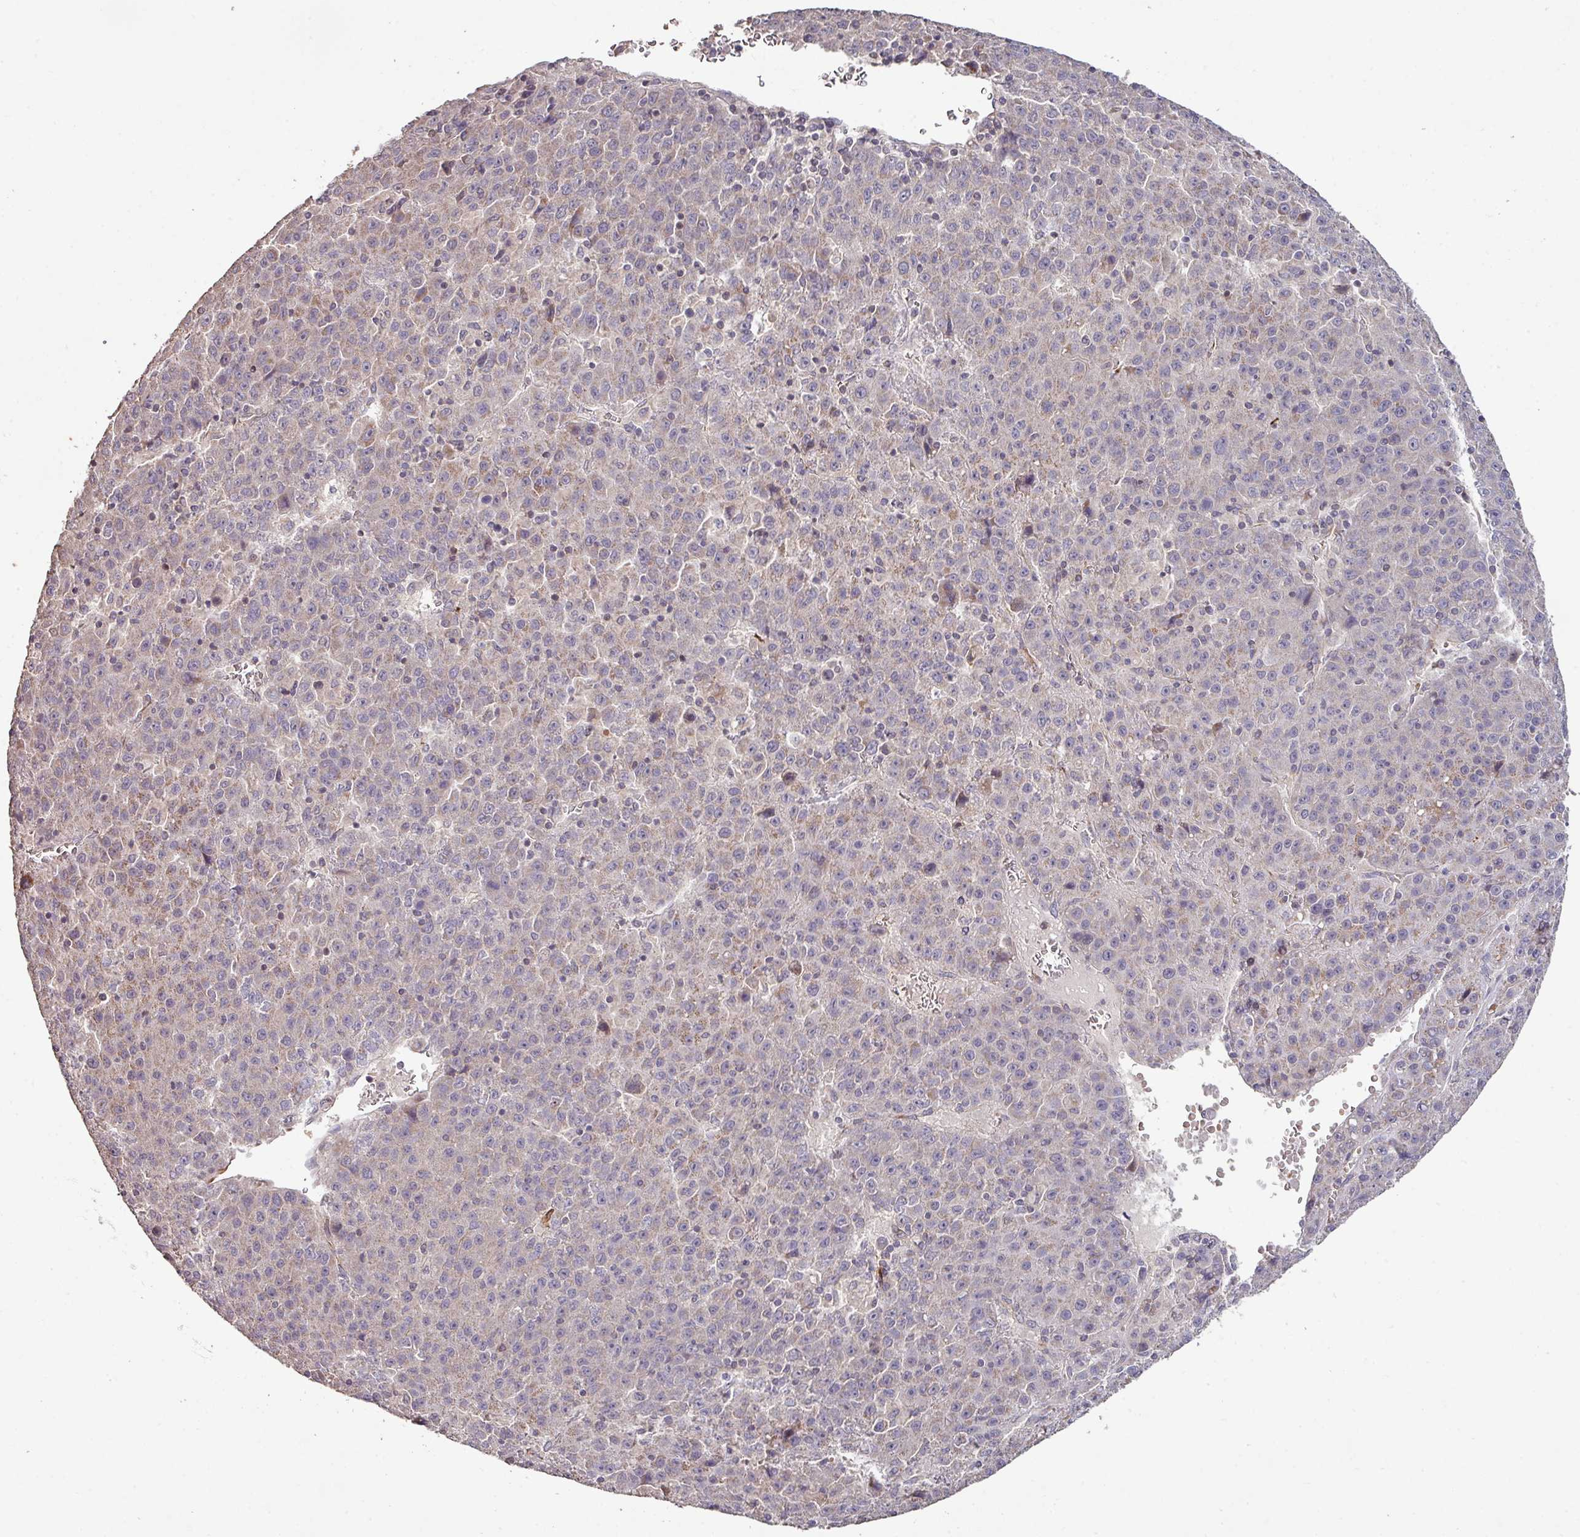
{"staining": {"intensity": "moderate", "quantity": "<25%", "location": "cytoplasmic/membranous"}, "tissue": "liver cancer", "cell_type": "Tumor cells", "image_type": "cancer", "snomed": [{"axis": "morphology", "description": "Carcinoma, Hepatocellular, NOS"}, {"axis": "topography", "description": "Liver"}], "caption": "Moderate cytoplasmic/membranous expression for a protein is identified in approximately <25% of tumor cells of hepatocellular carcinoma (liver) using immunohistochemistry.", "gene": "RPL23A", "patient": {"sex": "female", "age": 53}}